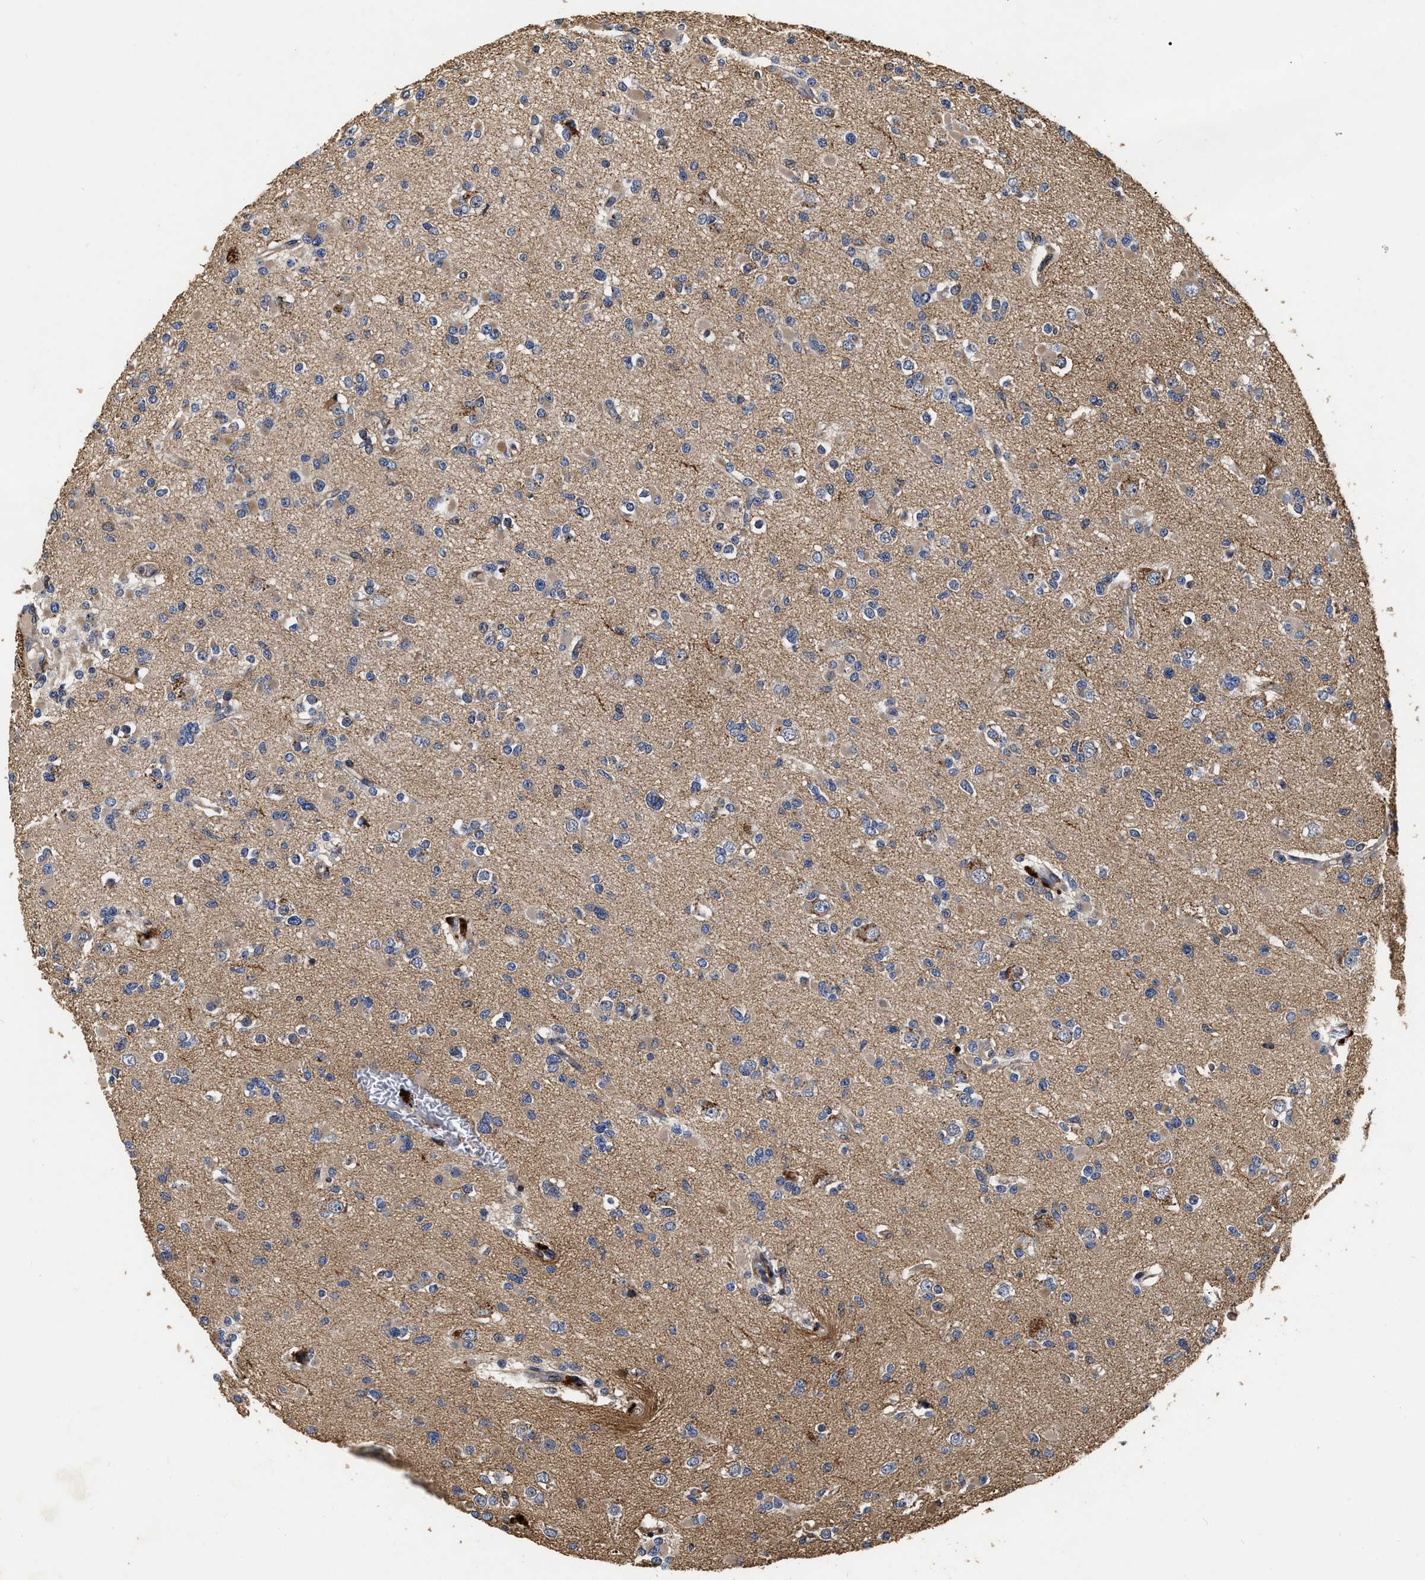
{"staining": {"intensity": "weak", "quantity": "25%-75%", "location": "cytoplasmic/membranous"}, "tissue": "glioma", "cell_type": "Tumor cells", "image_type": "cancer", "snomed": [{"axis": "morphology", "description": "Glioma, malignant, Low grade"}, {"axis": "topography", "description": "Brain"}], "caption": "A brown stain labels weak cytoplasmic/membranous staining of a protein in glioma tumor cells. The protein of interest is stained brown, and the nuclei are stained in blue (DAB (3,3'-diaminobenzidine) IHC with brightfield microscopy, high magnification).", "gene": "ABCG8", "patient": {"sex": "female", "age": 22}}